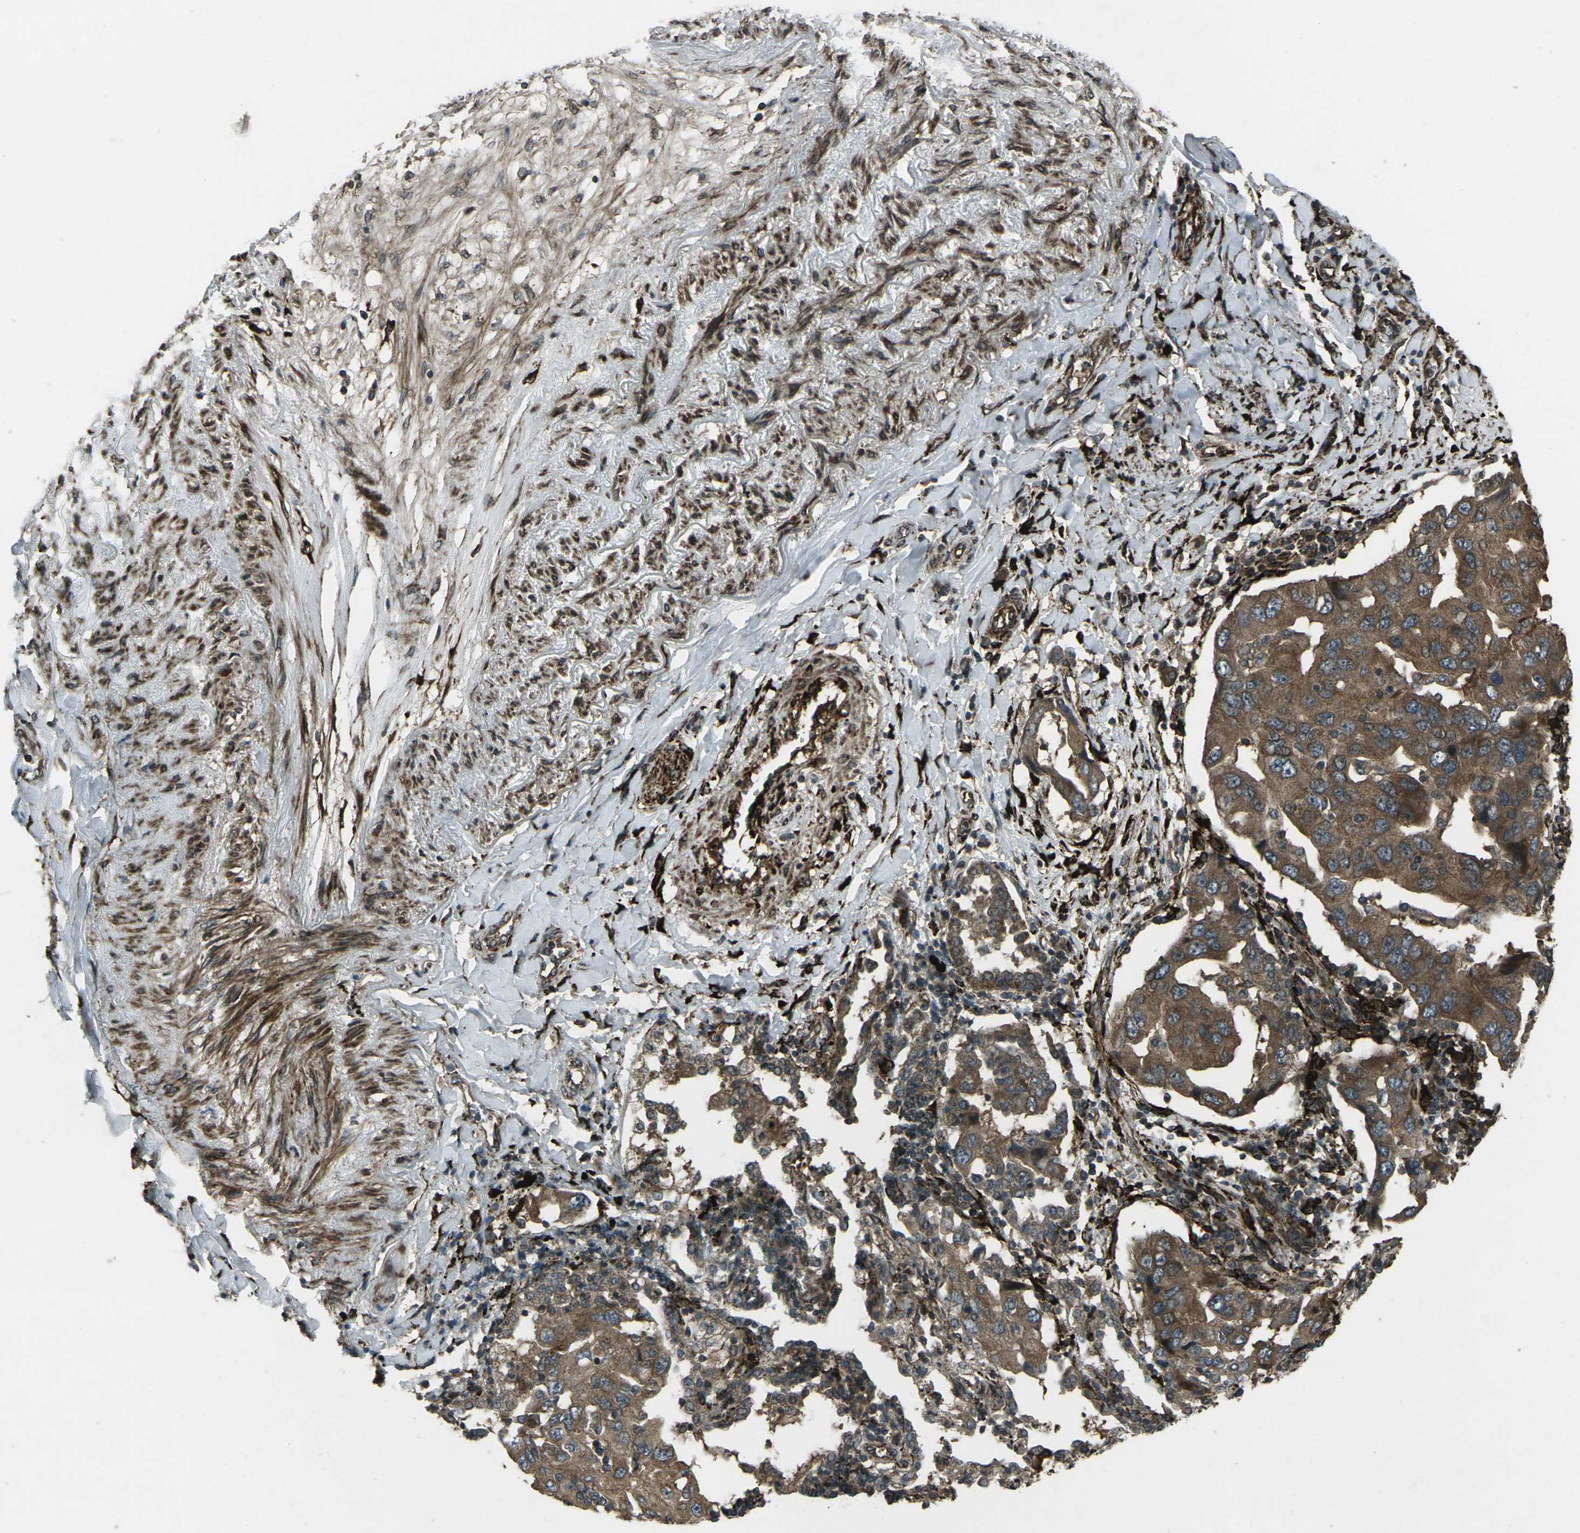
{"staining": {"intensity": "moderate", "quantity": ">75%", "location": "cytoplasmic/membranous"}, "tissue": "lung cancer", "cell_type": "Tumor cells", "image_type": "cancer", "snomed": [{"axis": "morphology", "description": "Adenocarcinoma, NOS"}, {"axis": "topography", "description": "Lung"}], "caption": "Lung cancer tissue exhibits moderate cytoplasmic/membranous staining in about >75% of tumor cells, visualized by immunohistochemistry.", "gene": "LSMEM1", "patient": {"sex": "female", "age": 65}}